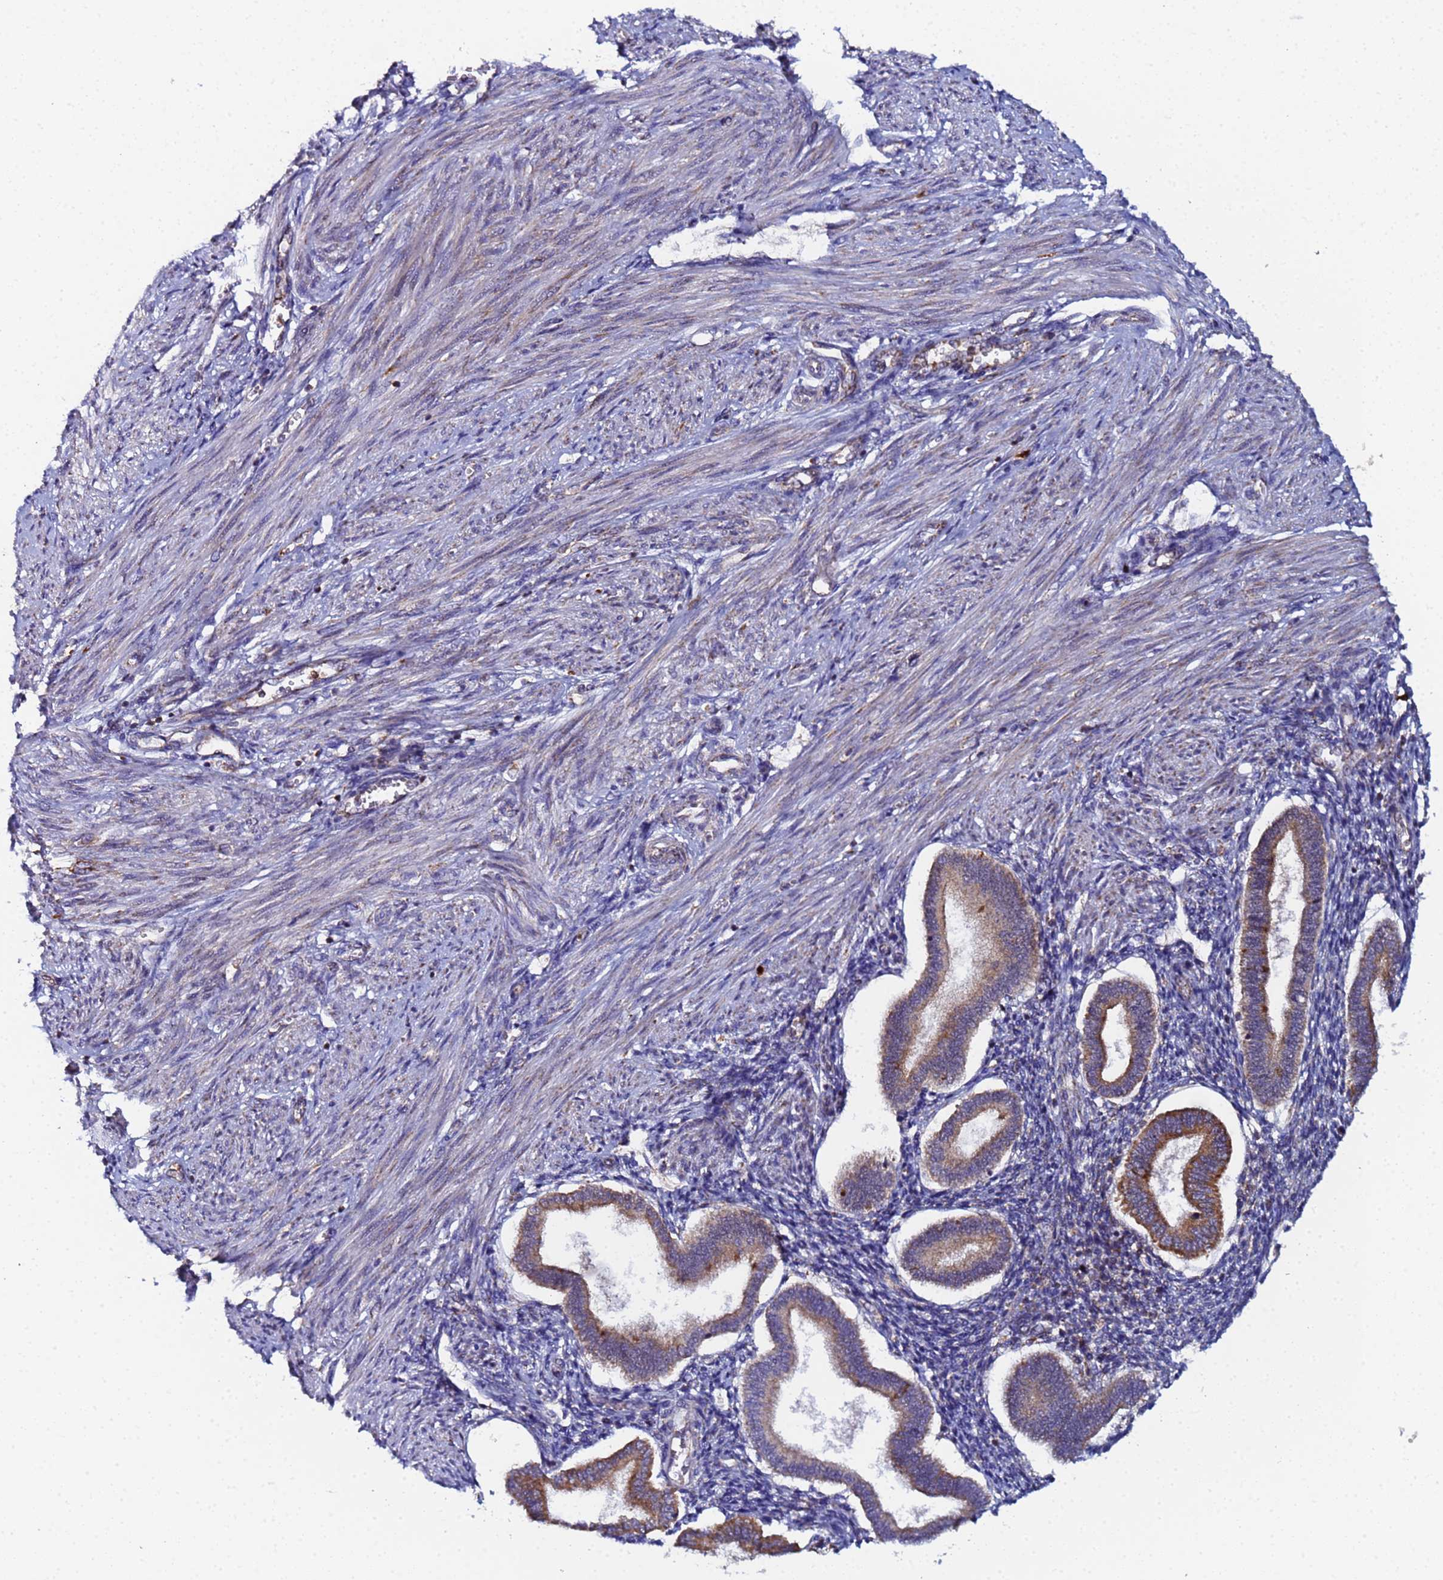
{"staining": {"intensity": "weak", "quantity": "<25%", "location": "cytoplasmic/membranous"}, "tissue": "endometrium", "cell_type": "Cells in endometrial stroma", "image_type": "normal", "snomed": [{"axis": "morphology", "description": "Normal tissue, NOS"}, {"axis": "topography", "description": "Endometrium"}], "caption": "Immunohistochemistry (IHC) photomicrograph of unremarkable human endometrium stained for a protein (brown), which exhibits no expression in cells in endometrial stroma. (Brightfield microscopy of DAB immunohistochemistry at high magnification).", "gene": "CCDC127", "patient": {"sex": "female", "age": 24}}